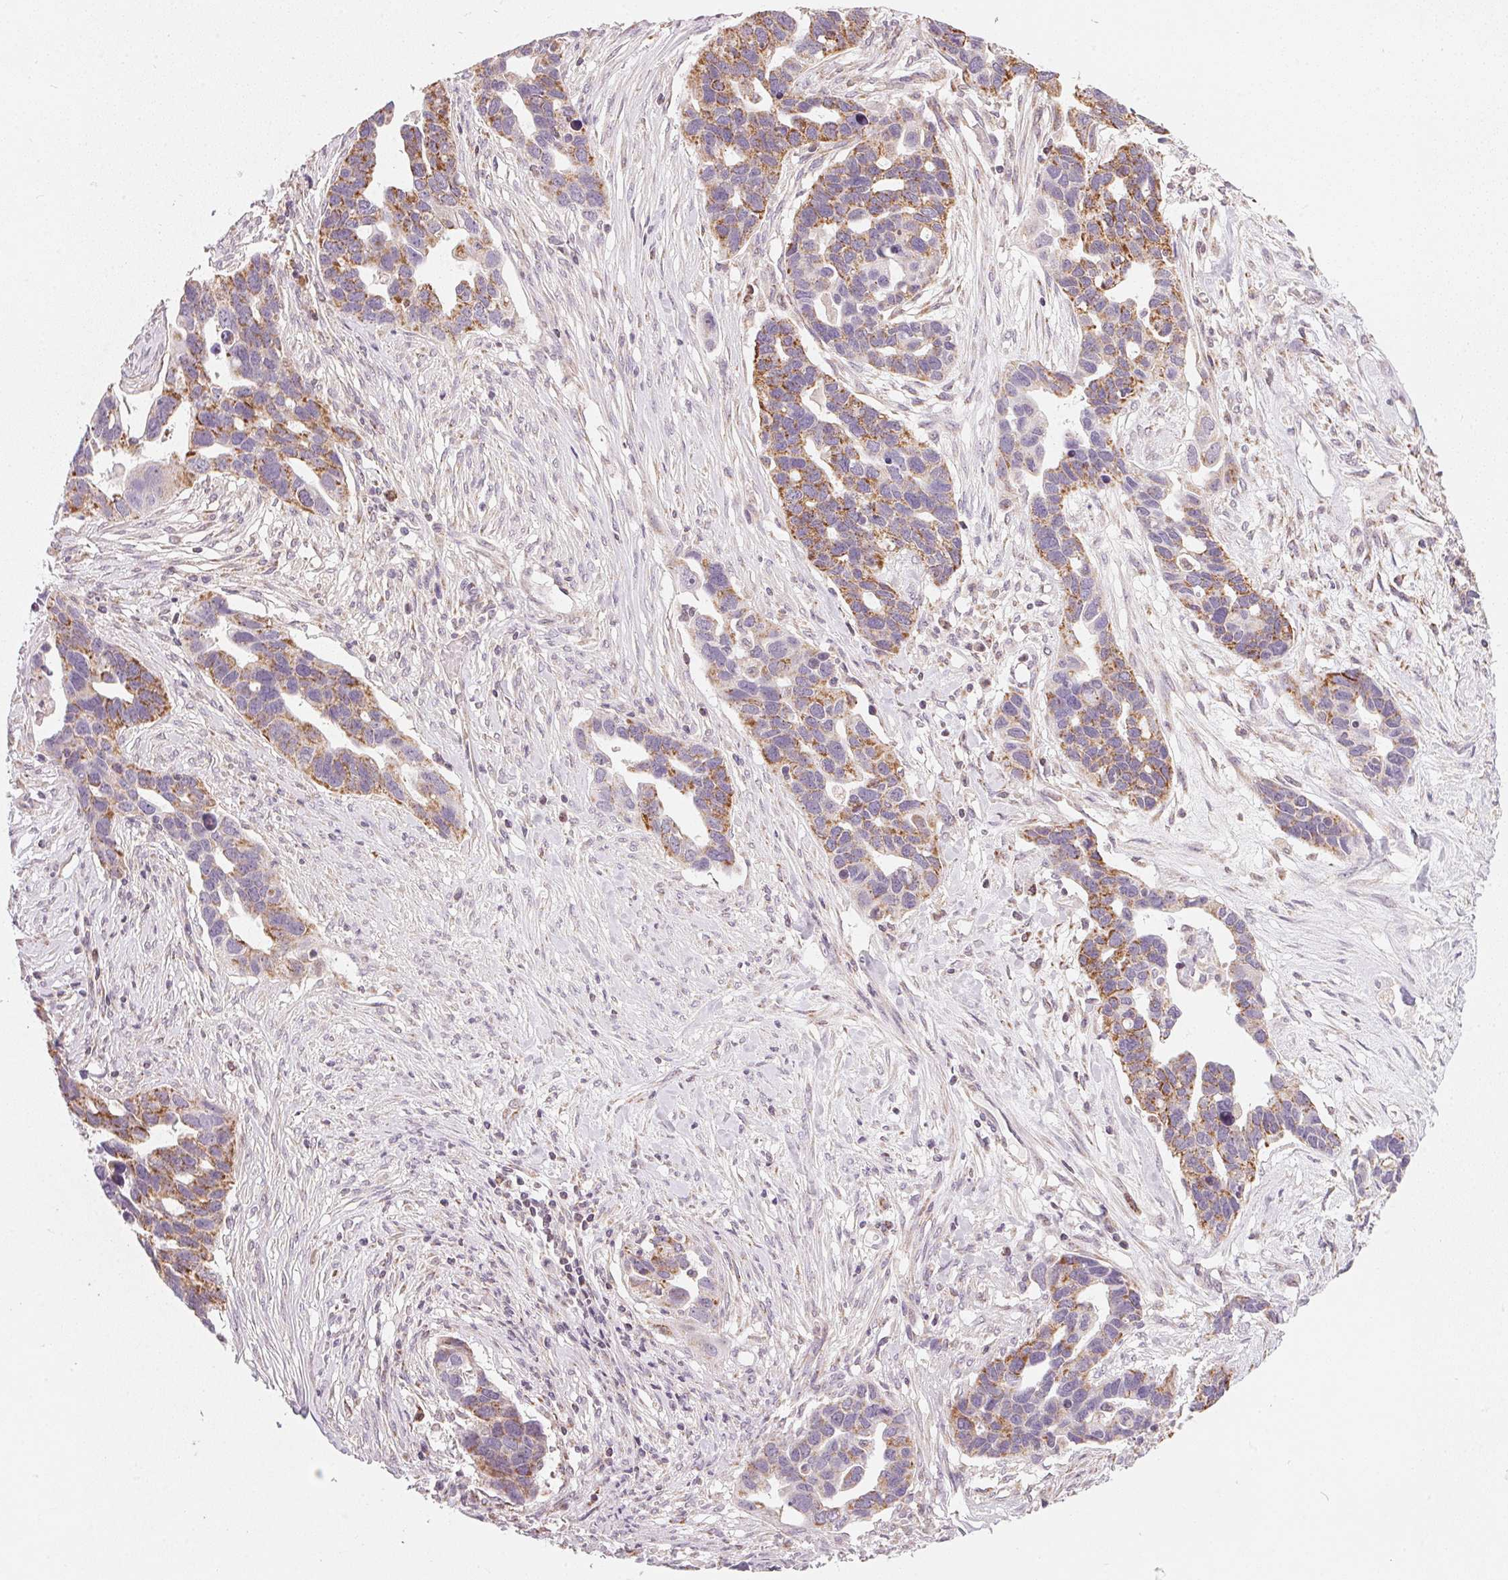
{"staining": {"intensity": "moderate", "quantity": ">75%", "location": "cytoplasmic/membranous"}, "tissue": "ovarian cancer", "cell_type": "Tumor cells", "image_type": "cancer", "snomed": [{"axis": "morphology", "description": "Cystadenocarcinoma, serous, NOS"}, {"axis": "topography", "description": "Ovary"}], "caption": "DAB (3,3'-diaminobenzidine) immunohistochemical staining of human ovarian cancer (serous cystadenocarcinoma) reveals moderate cytoplasmic/membranous protein expression in about >75% of tumor cells.", "gene": "COQ7", "patient": {"sex": "female", "age": 54}}